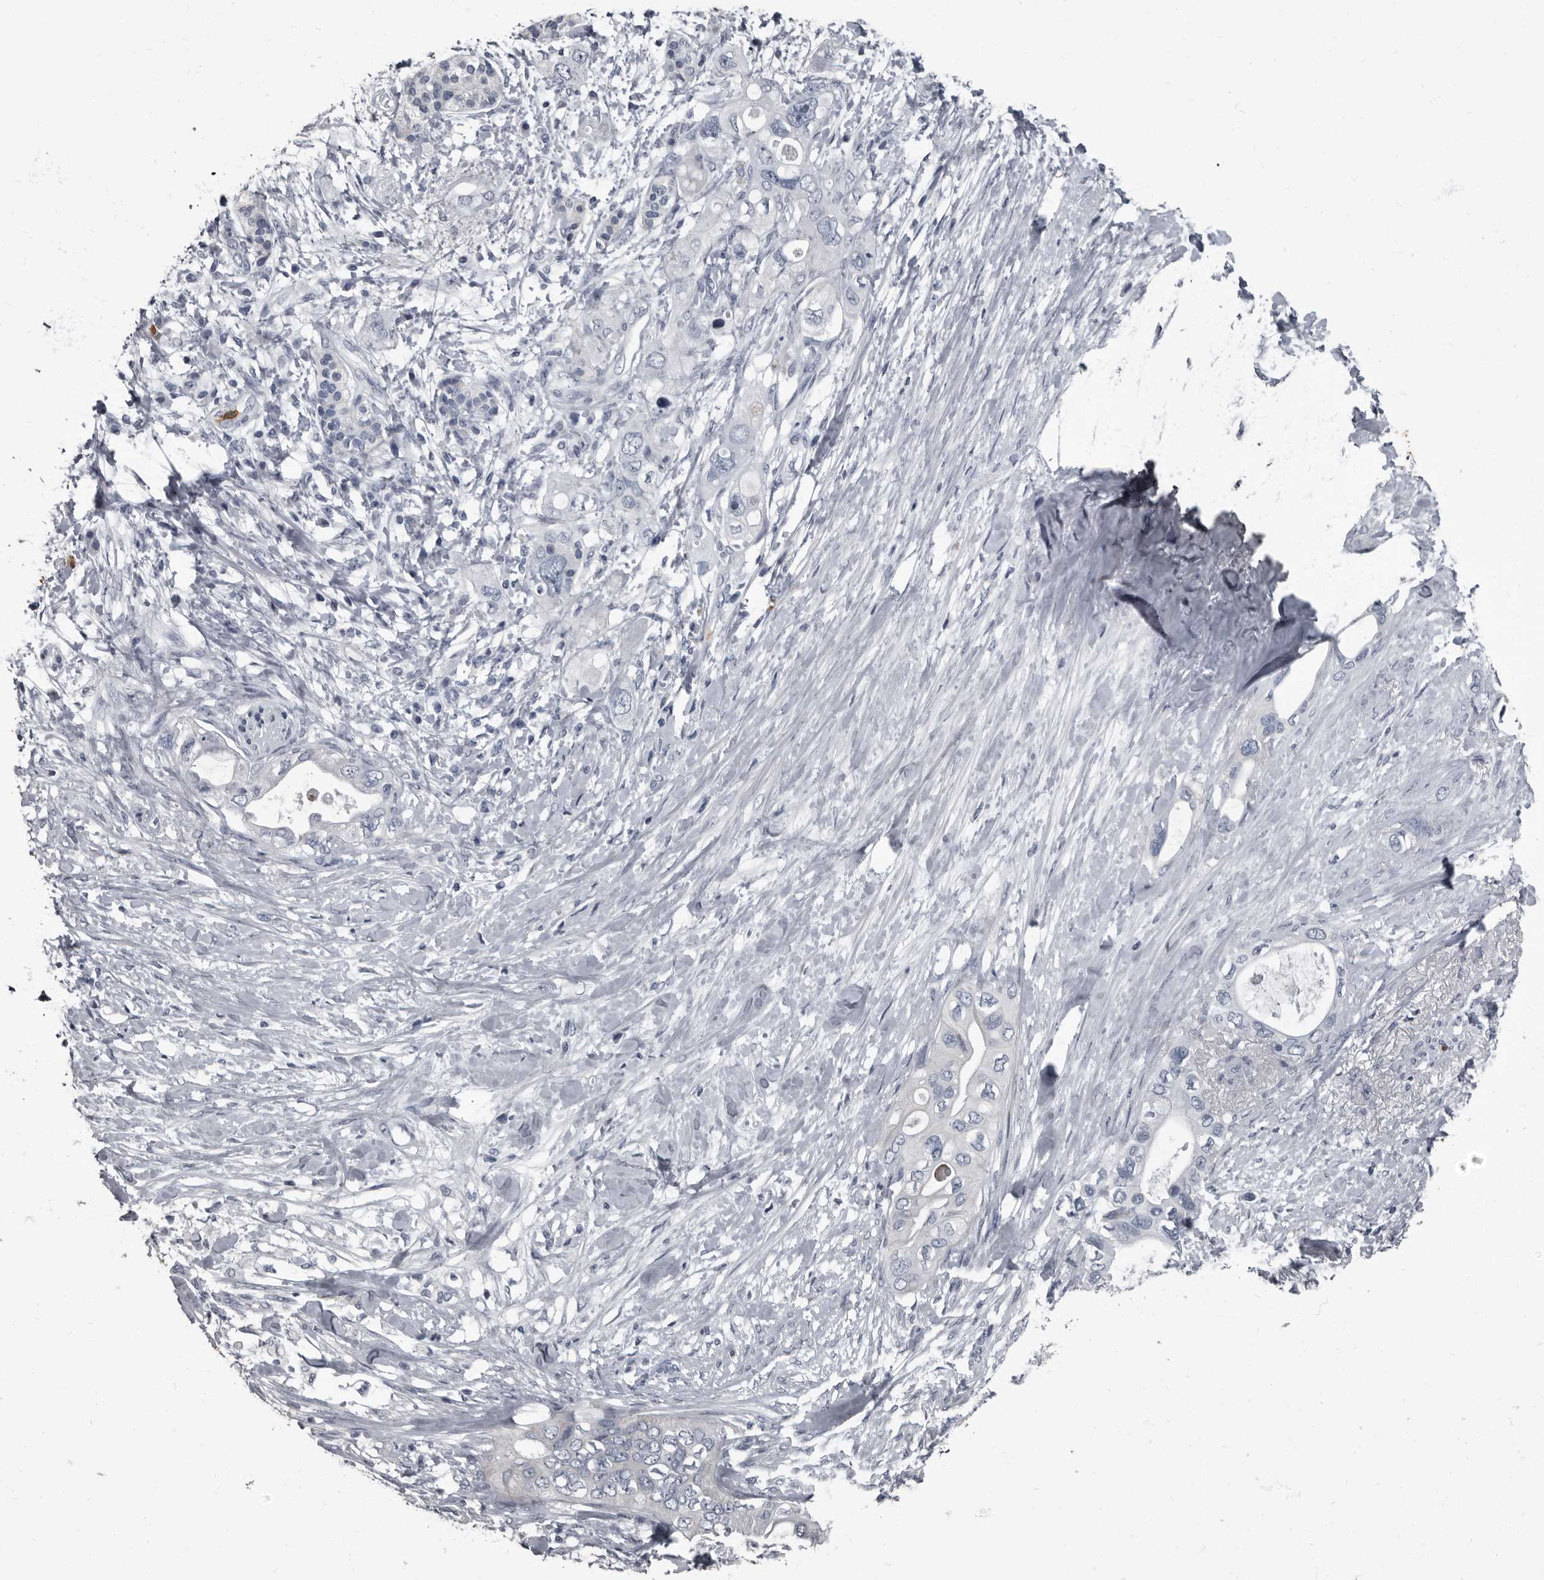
{"staining": {"intensity": "negative", "quantity": "none", "location": "none"}, "tissue": "pancreatic cancer", "cell_type": "Tumor cells", "image_type": "cancer", "snomed": [{"axis": "morphology", "description": "Adenocarcinoma, NOS"}, {"axis": "topography", "description": "Pancreas"}], "caption": "A histopathology image of human pancreatic cancer (adenocarcinoma) is negative for staining in tumor cells. Brightfield microscopy of IHC stained with DAB (brown) and hematoxylin (blue), captured at high magnification.", "gene": "TPD52L1", "patient": {"sex": "female", "age": 56}}